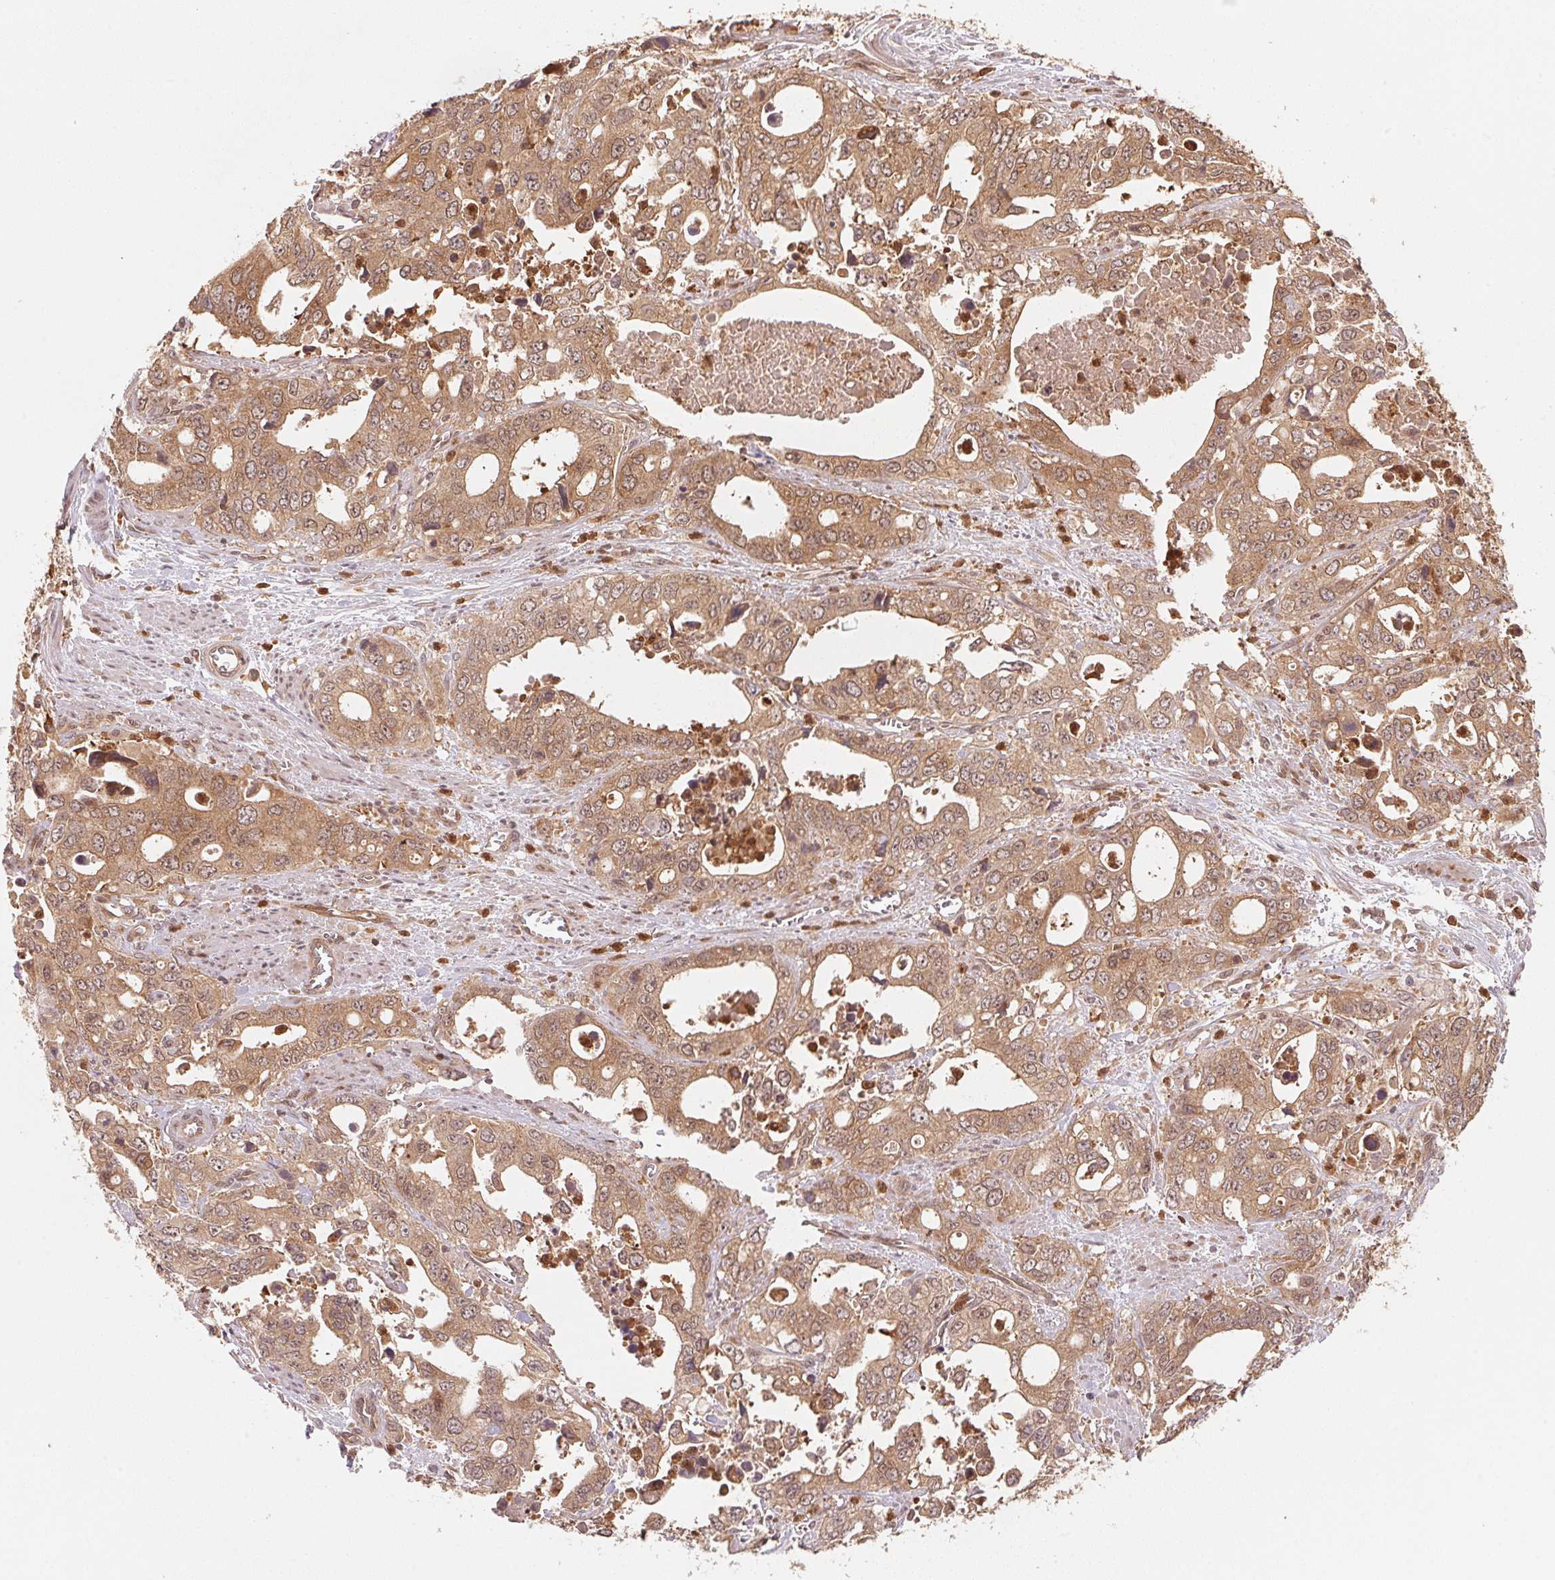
{"staining": {"intensity": "moderate", "quantity": ">75%", "location": "cytoplasmic/membranous,nuclear"}, "tissue": "stomach cancer", "cell_type": "Tumor cells", "image_type": "cancer", "snomed": [{"axis": "morphology", "description": "Adenocarcinoma, NOS"}, {"axis": "topography", "description": "Stomach, upper"}], "caption": "Protein staining displays moderate cytoplasmic/membranous and nuclear expression in about >75% of tumor cells in stomach cancer (adenocarcinoma).", "gene": "CCDC102B", "patient": {"sex": "male", "age": 74}}